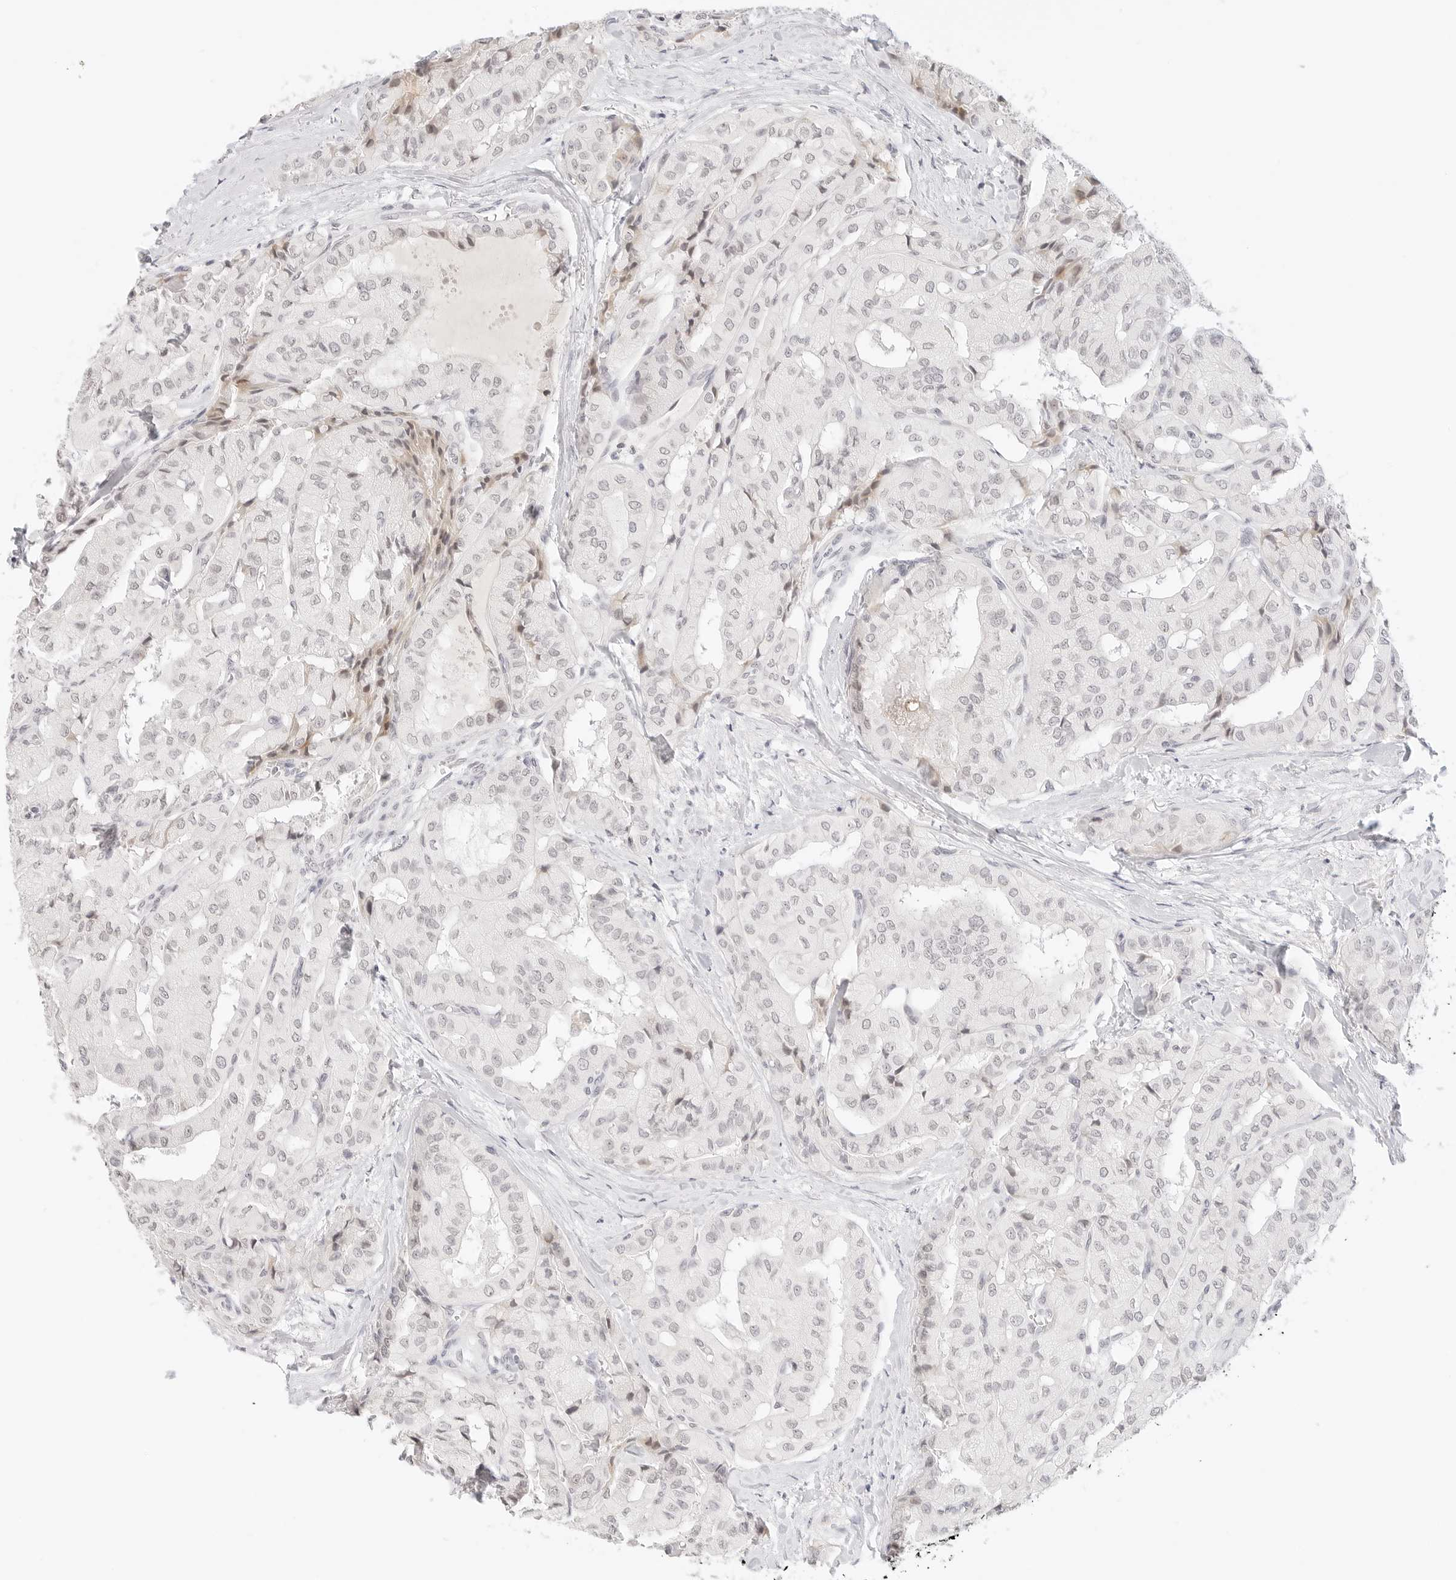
{"staining": {"intensity": "negative", "quantity": "none", "location": "none"}, "tissue": "thyroid cancer", "cell_type": "Tumor cells", "image_type": "cancer", "snomed": [{"axis": "morphology", "description": "Papillary adenocarcinoma, NOS"}, {"axis": "topography", "description": "Thyroid gland"}], "caption": "A photomicrograph of human thyroid cancer (papillary adenocarcinoma) is negative for staining in tumor cells.", "gene": "XKR4", "patient": {"sex": "female", "age": 59}}